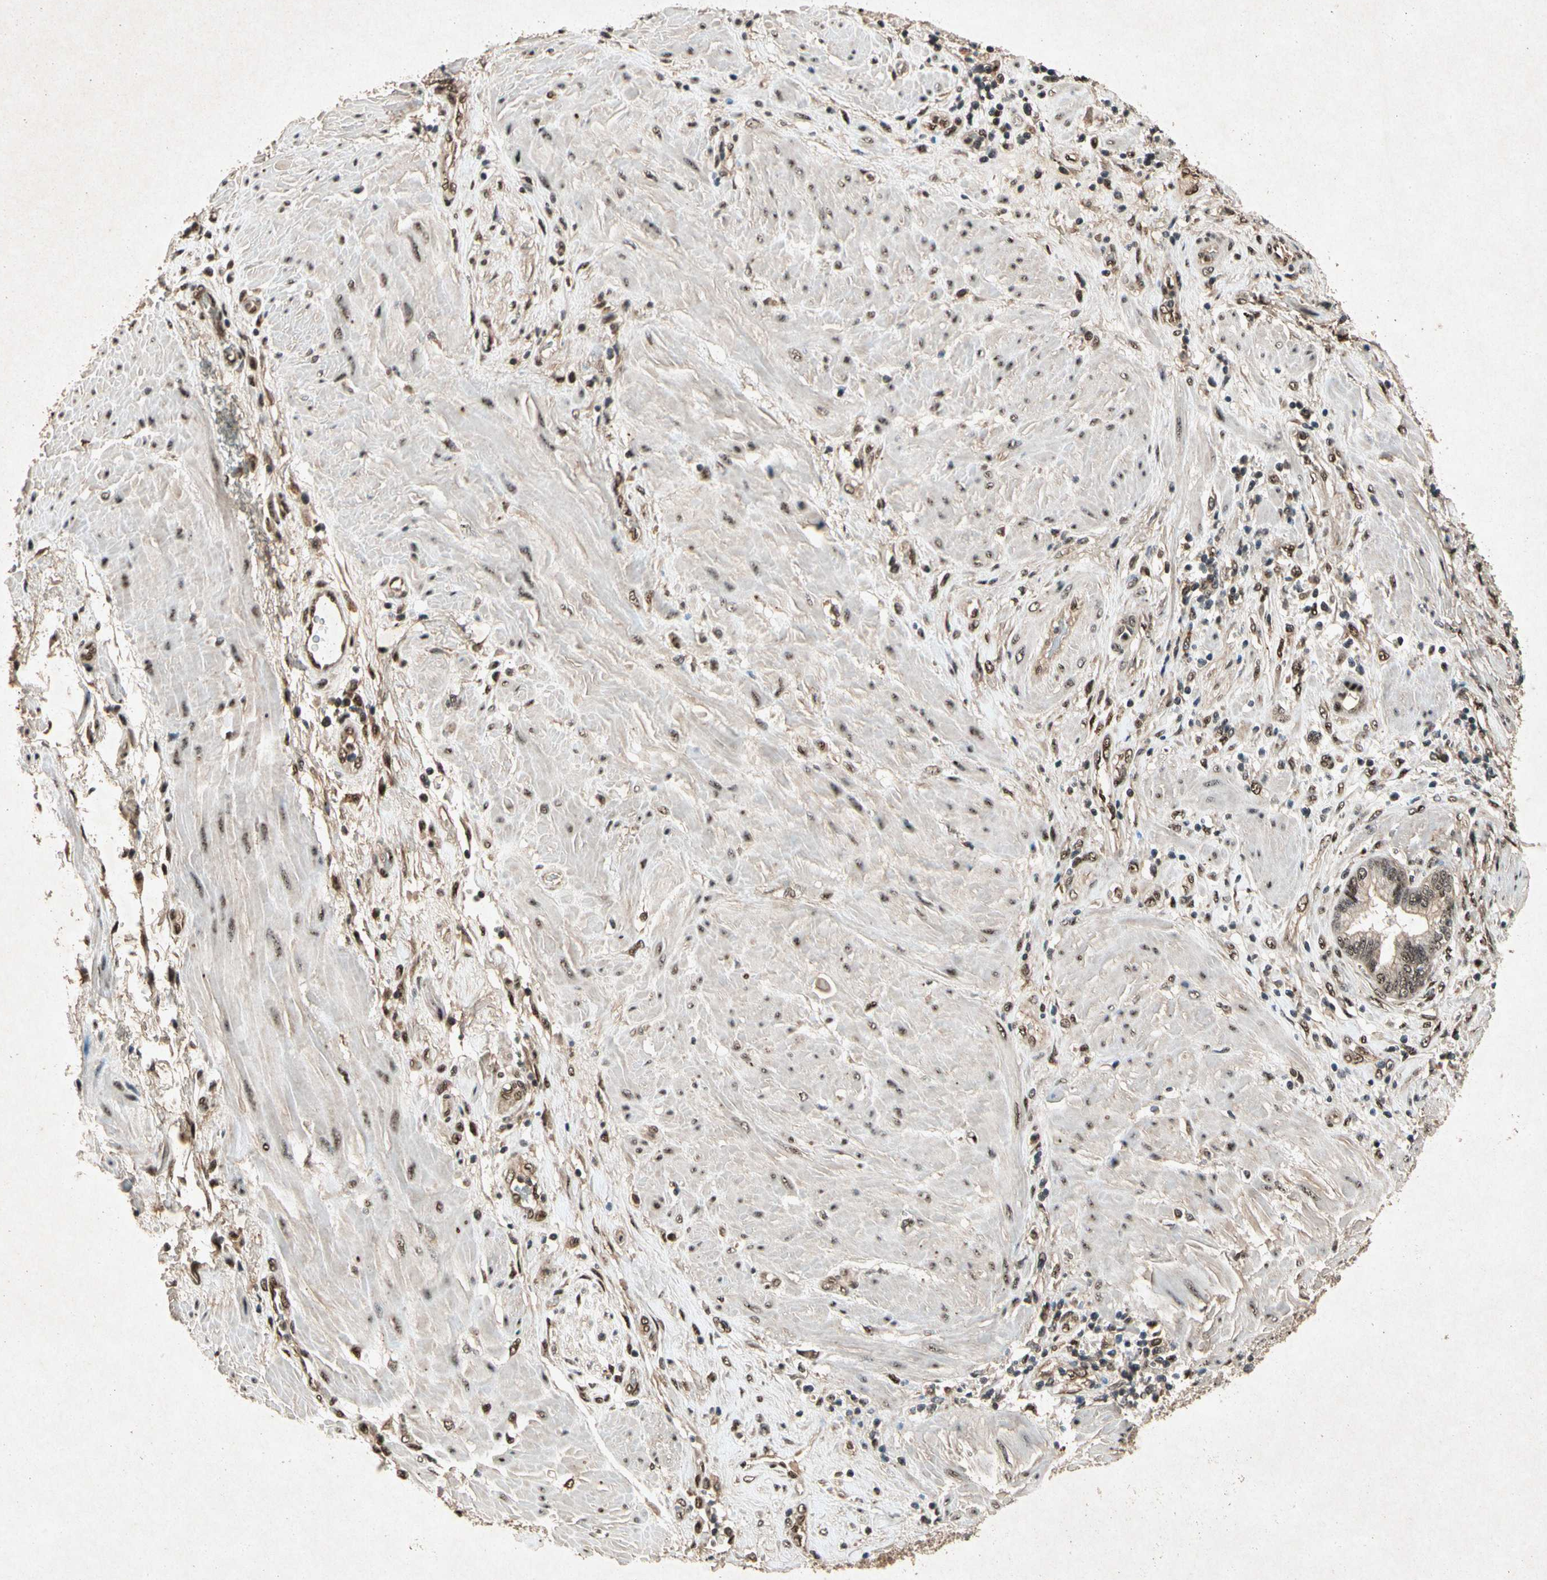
{"staining": {"intensity": "strong", "quantity": ">75%", "location": "cytoplasmic/membranous,nuclear"}, "tissue": "pancreatic cancer", "cell_type": "Tumor cells", "image_type": "cancer", "snomed": [{"axis": "morphology", "description": "Adenocarcinoma, NOS"}, {"axis": "topography", "description": "Pancreas"}], "caption": "Pancreatic adenocarcinoma stained with immunohistochemistry (IHC) demonstrates strong cytoplasmic/membranous and nuclear staining in approximately >75% of tumor cells.", "gene": "PML", "patient": {"sex": "female", "age": 64}}